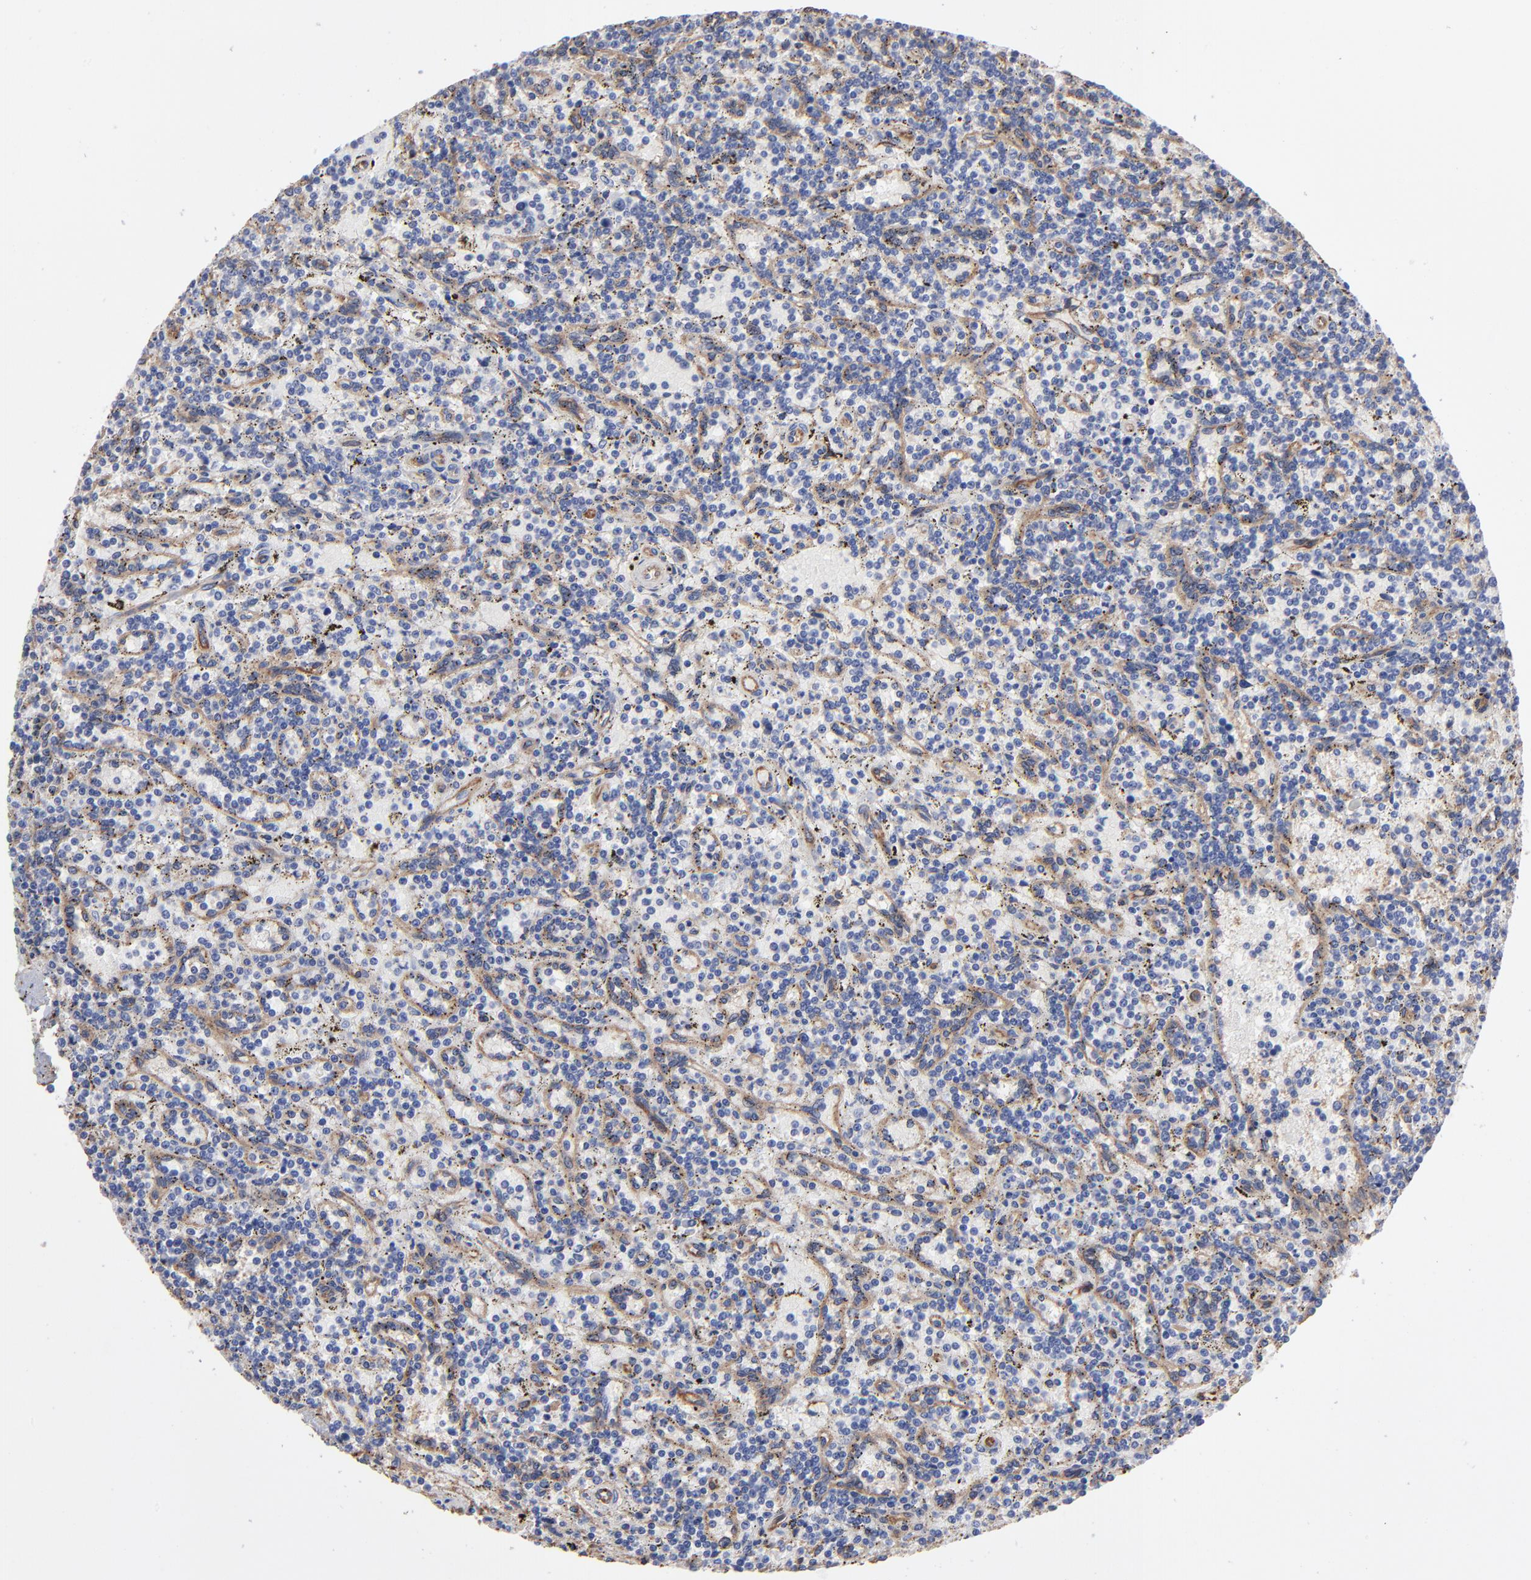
{"staining": {"intensity": "negative", "quantity": "none", "location": "none"}, "tissue": "lymphoma", "cell_type": "Tumor cells", "image_type": "cancer", "snomed": [{"axis": "morphology", "description": "Malignant lymphoma, non-Hodgkin's type, Low grade"}, {"axis": "topography", "description": "Spleen"}], "caption": "Immunohistochemistry (IHC) micrograph of neoplastic tissue: low-grade malignant lymphoma, non-Hodgkin's type stained with DAB (3,3'-diaminobenzidine) exhibits no significant protein positivity in tumor cells. (DAB (3,3'-diaminobenzidine) immunohistochemistry visualized using brightfield microscopy, high magnification).", "gene": "CILP", "patient": {"sex": "male", "age": 73}}